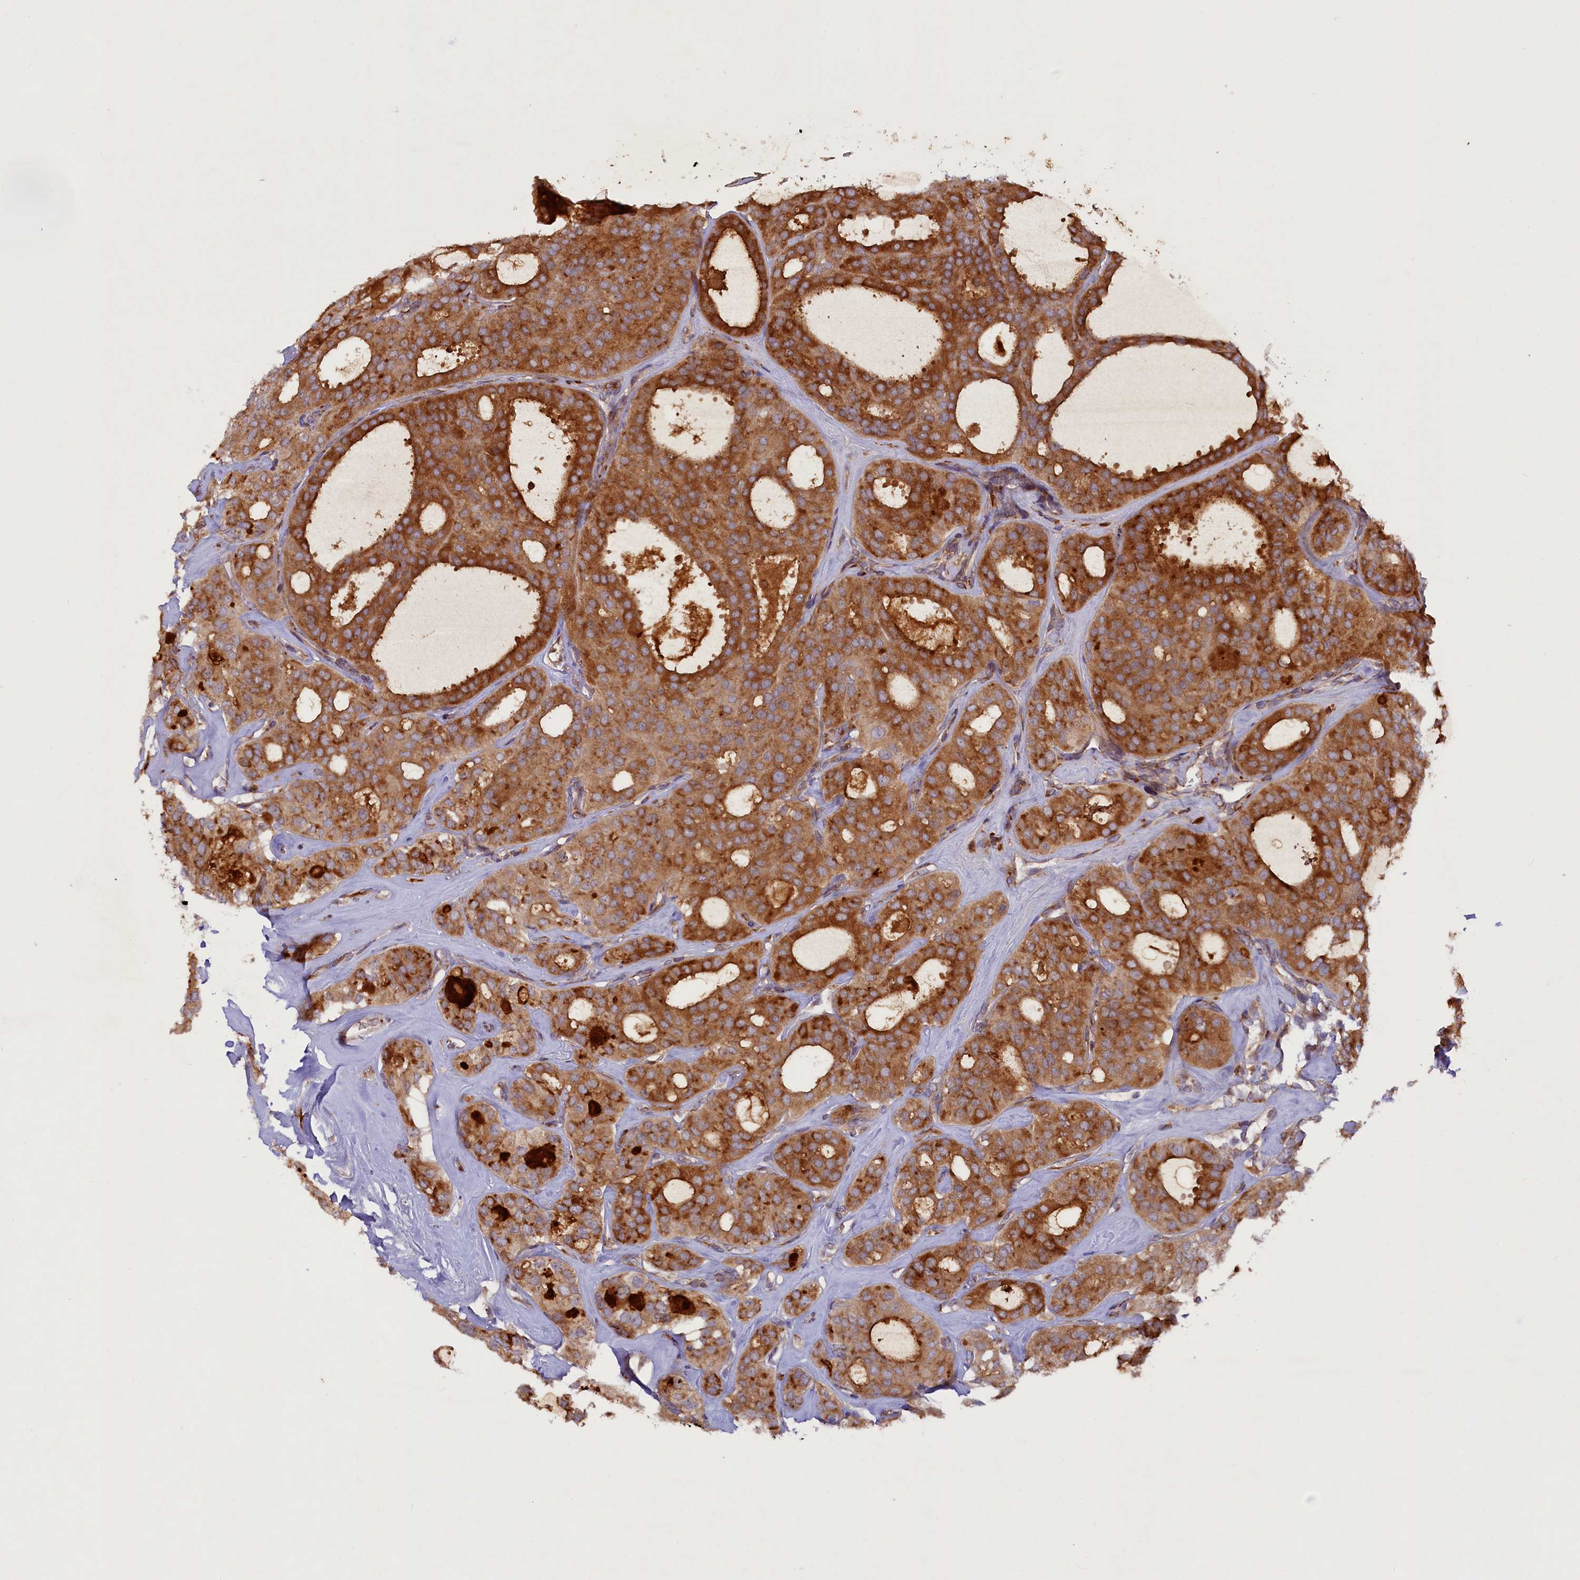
{"staining": {"intensity": "strong", "quantity": ">75%", "location": "cytoplasmic/membranous"}, "tissue": "thyroid cancer", "cell_type": "Tumor cells", "image_type": "cancer", "snomed": [{"axis": "morphology", "description": "Follicular adenoma carcinoma, NOS"}, {"axis": "topography", "description": "Thyroid gland"}], "caption": "There is high levels of strong cytoplasmic/membranous staining in tumor cells of thyroid cancer, as demonstrated by immunohistochemical staining (brown color).", "gene": "SSC5D", "patient": {"sex": "male", "age": 75}}